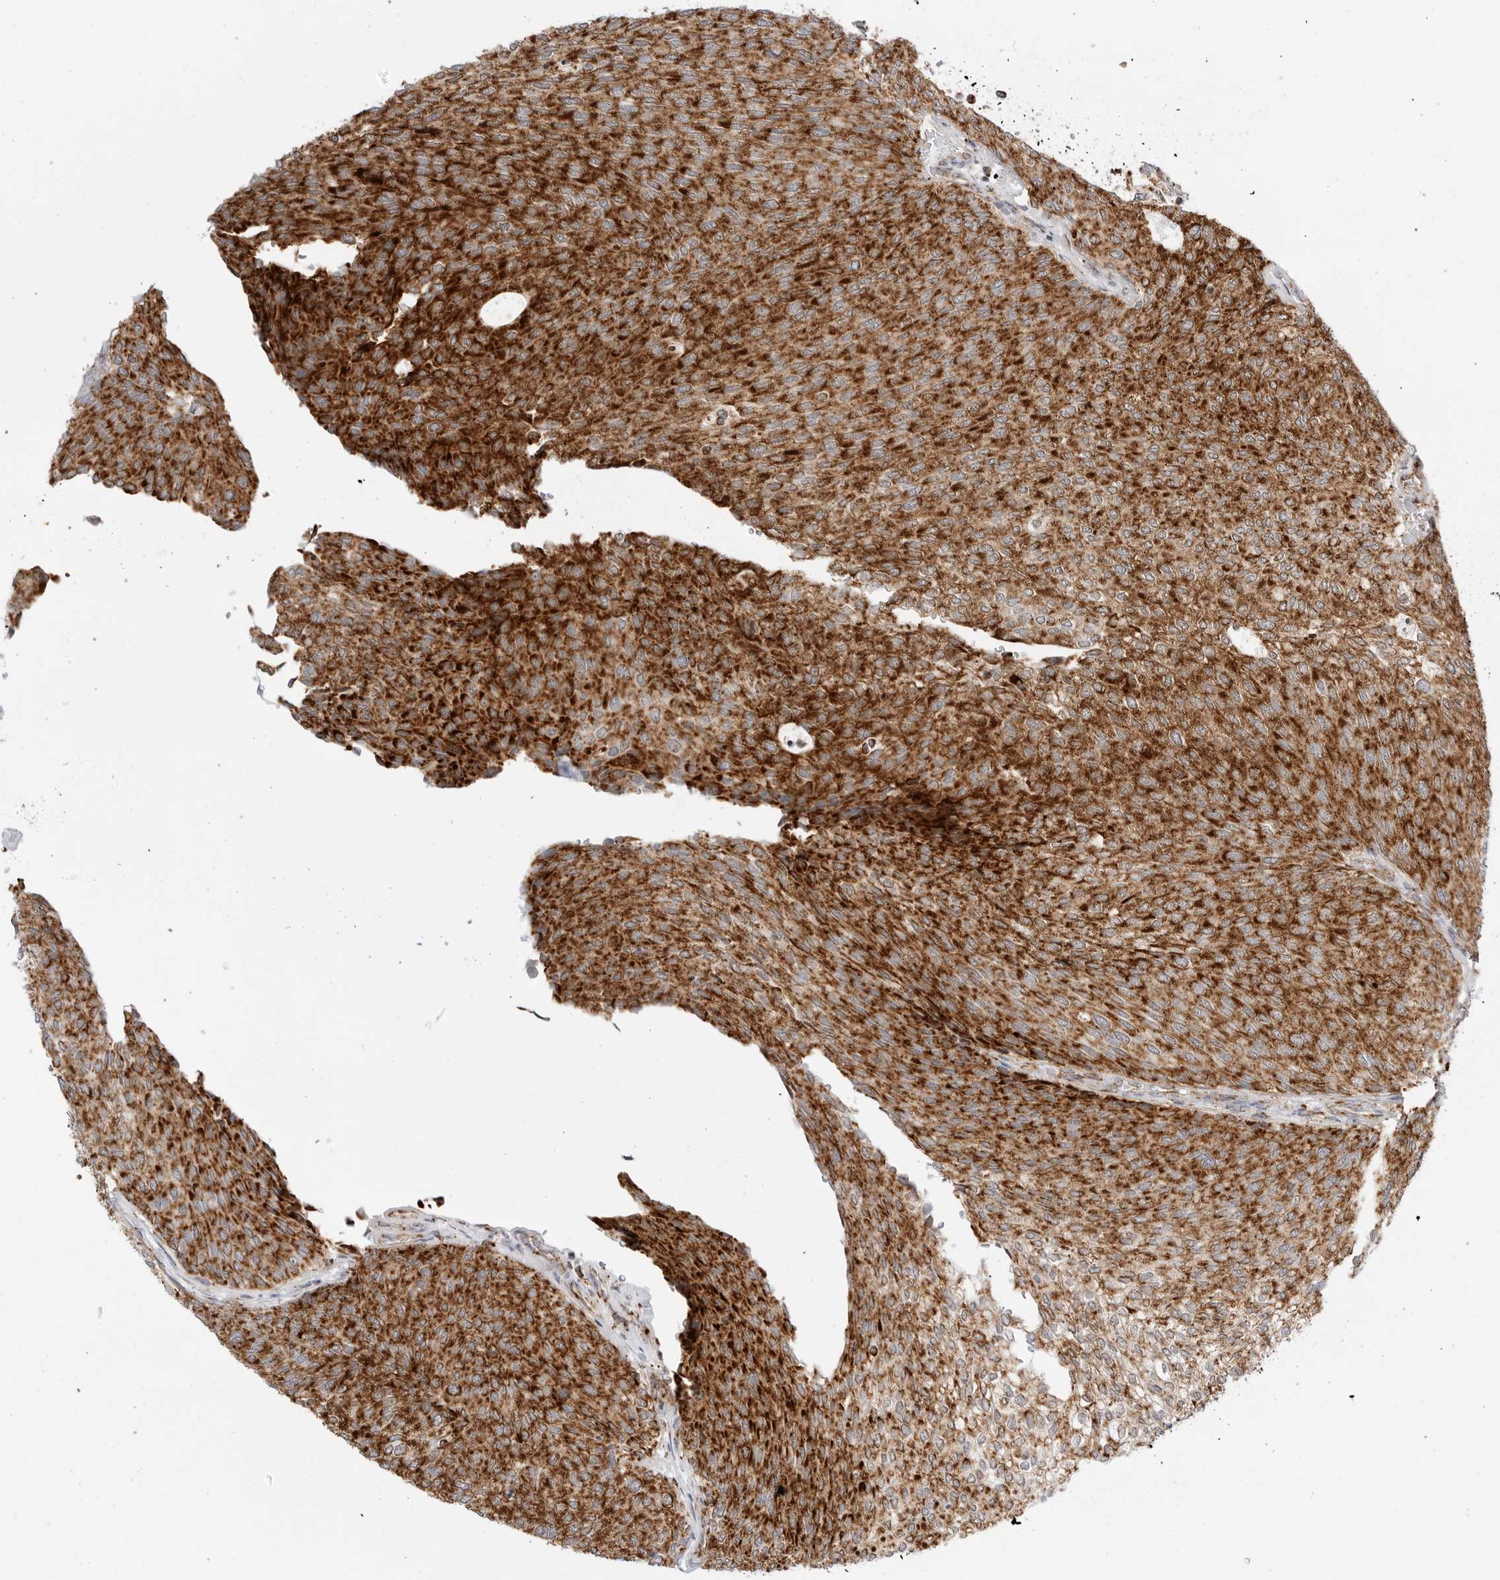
{"staining": {"intensity": "strong", "quantity": ">75%", "location": "cytoplasmic/membranous"}, "tissue": "urothelial cancer", "cell_type": "Tumor cells", "image_type": "cancer", "snomed": [{"axis": "morphology", "description": "Urothelial carcinoma, Low grade"}, {"axis": "topography", "description": "Urinary bladder"}], "caption": "IHC (DAB (3,3'-diaminobenzidine)) staining of urothelial cancer reveals strong cytoplasmic/membranous protein positivity in approximately >75% of tumor cells.", "gene": "ATP5IF1", "patient": {"sex": "female", "age": 79}}